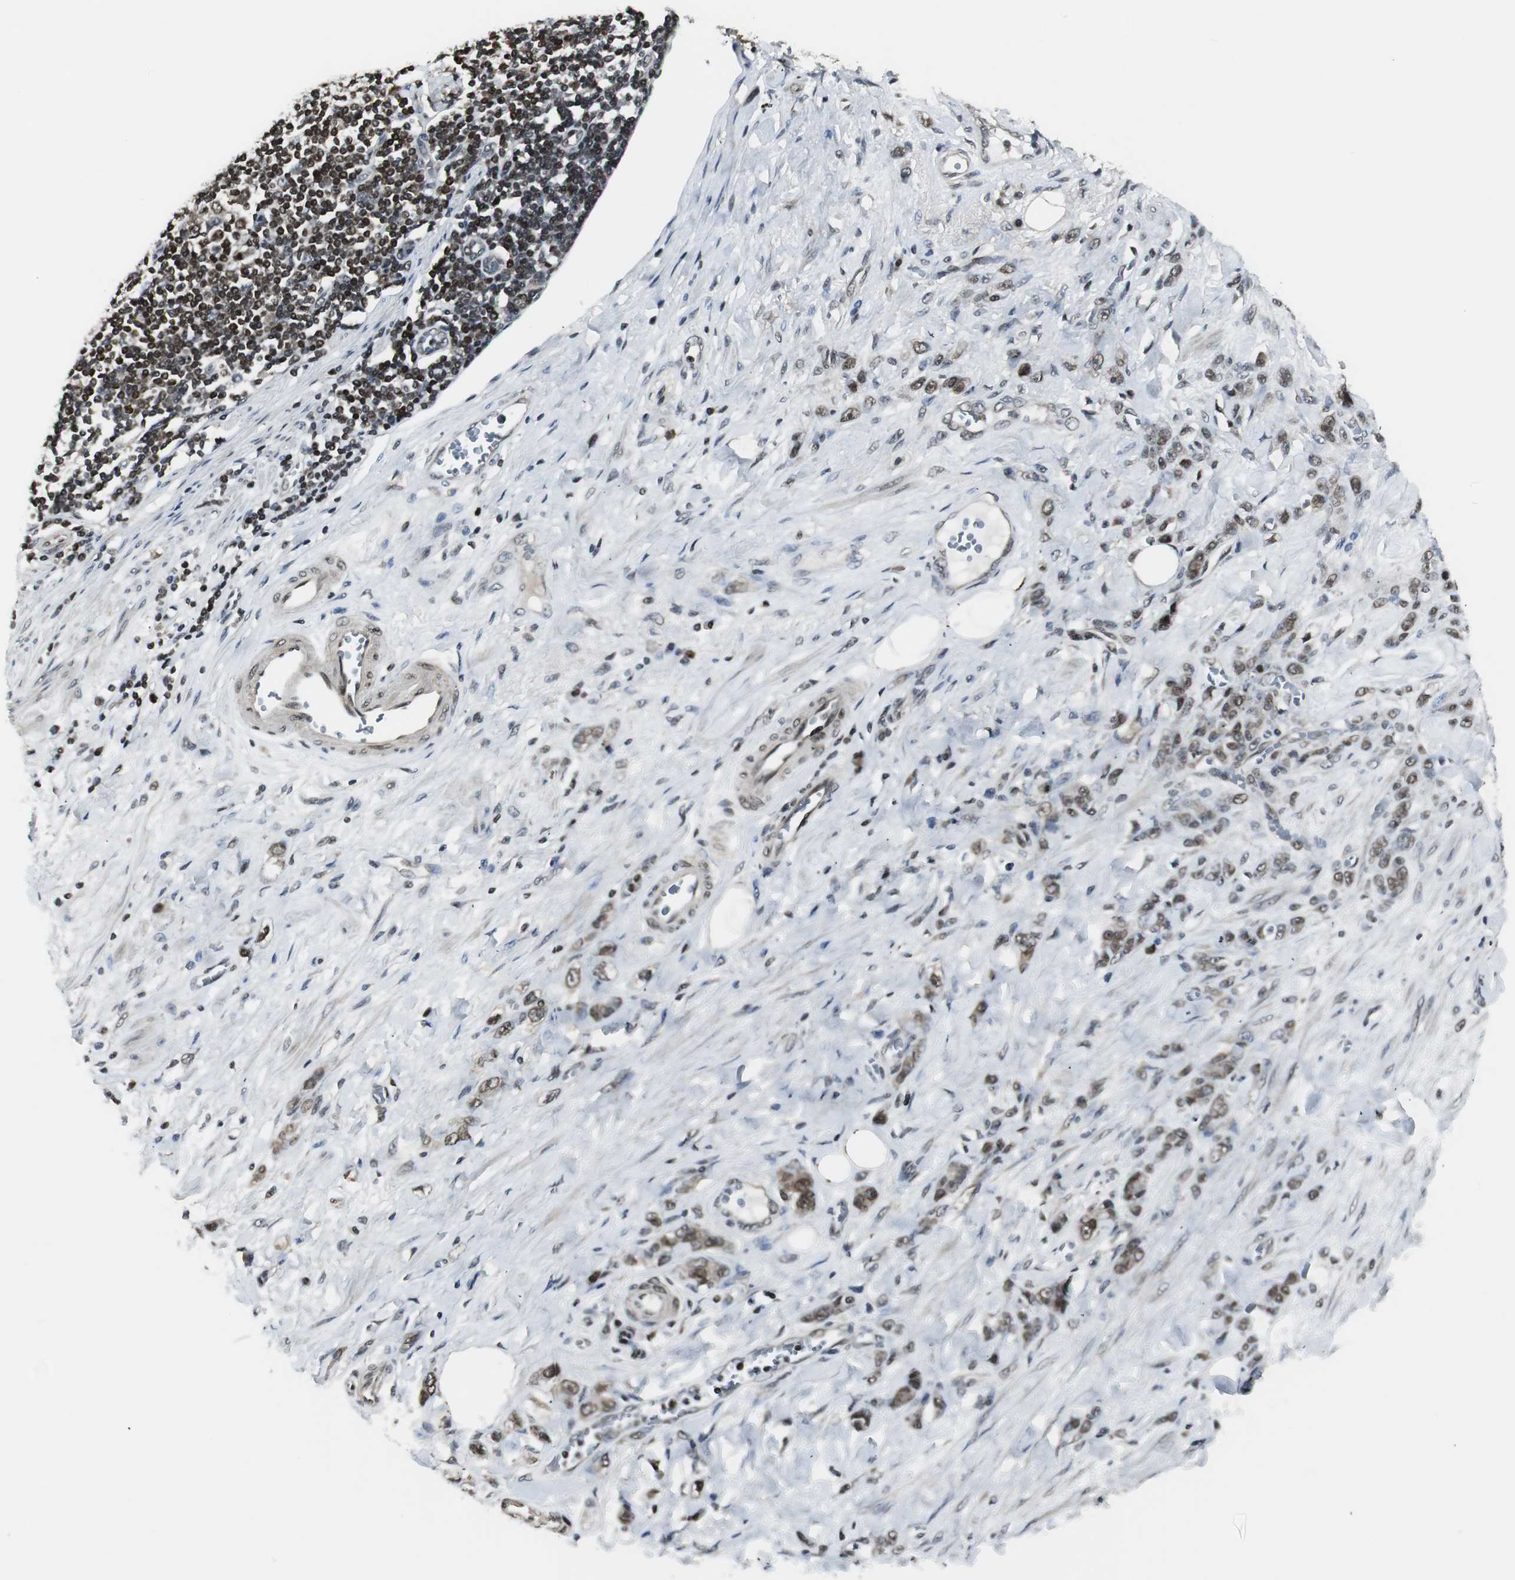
{"staining": {"intensity": "moderate", "quantity": "25%-75%", "location": "cytoplasmic/membranous,nuclear"}, "tissue": "stomach cancer", "cell_type": "Tumor cells", "image_type": "cancer", "snomed": [{"axis": "morphology", "description": "Adenocarcinoma, NOS"}, {"axis": "topography", "description": "Stomach"}], "caption": "A photomicrograph of stomach cancer (adenocarcinoma) stained for a protein shows moderate cytoplasmic/membranous and nuclear brown staining in tumor cells.", "gene": "MPG", "patient": {"sex": "male", "age": 82}}